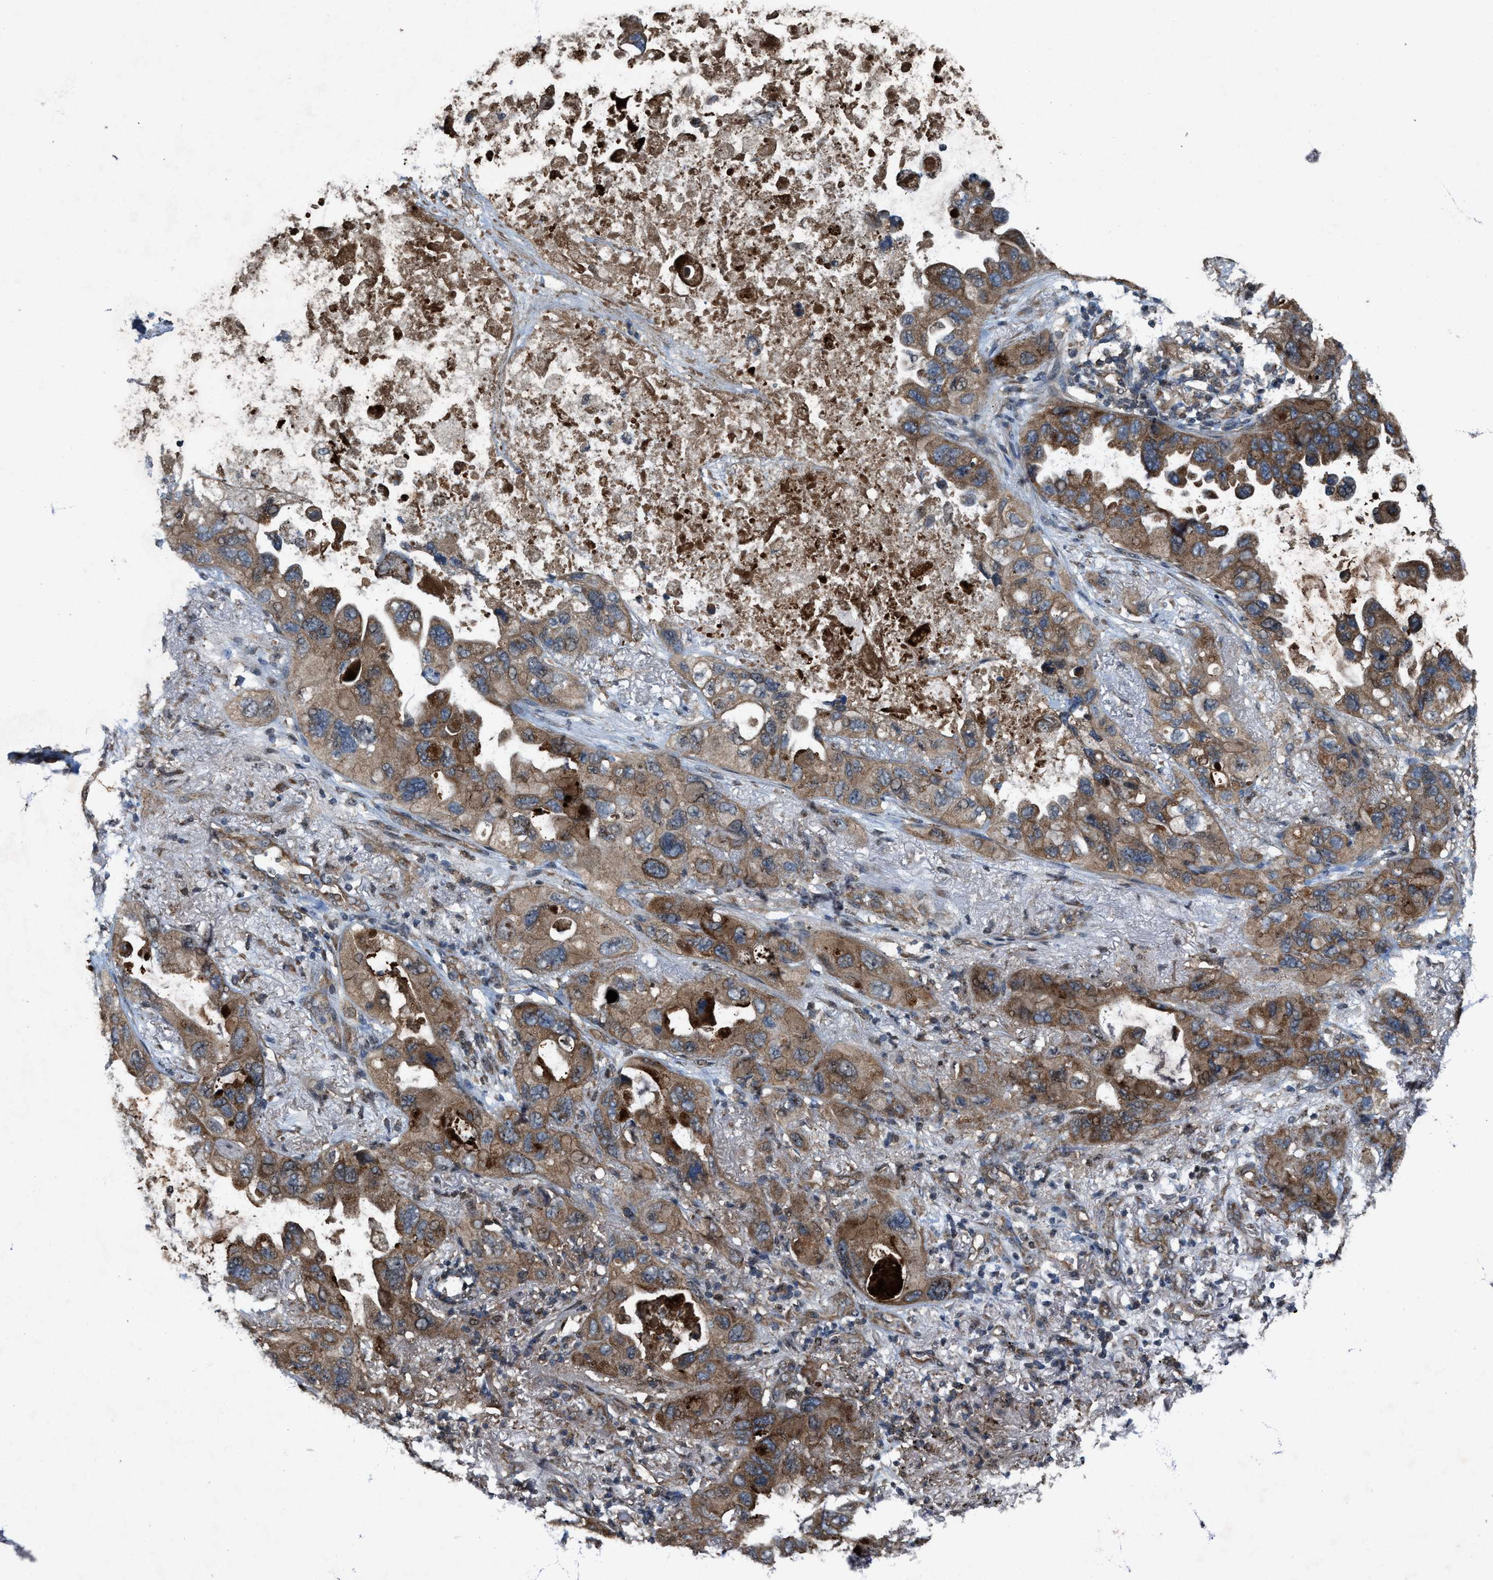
{"staining": {"intensity": "moderate", "quantity": ">75%", "location": "cytoplasmic/membranous"}, "tissue": "lung cancer", "cell_type": "Tumor cells", "image_type": "cancer", "snomed": [{"axis": "morphology", "description": "Squamous cell carcinoma, NOS"}, {"axis": "topography", "description": "Lung"}], "caption": "Approximately >75% of tumor cells in lung cancer (squamous cell carcinoma) show moderate cytoplasmic/membranous protein staining as visualized by brown immunohistochemical staining.", "gene": "PDP2", "patient": {"sex": "female", "age": 73}}